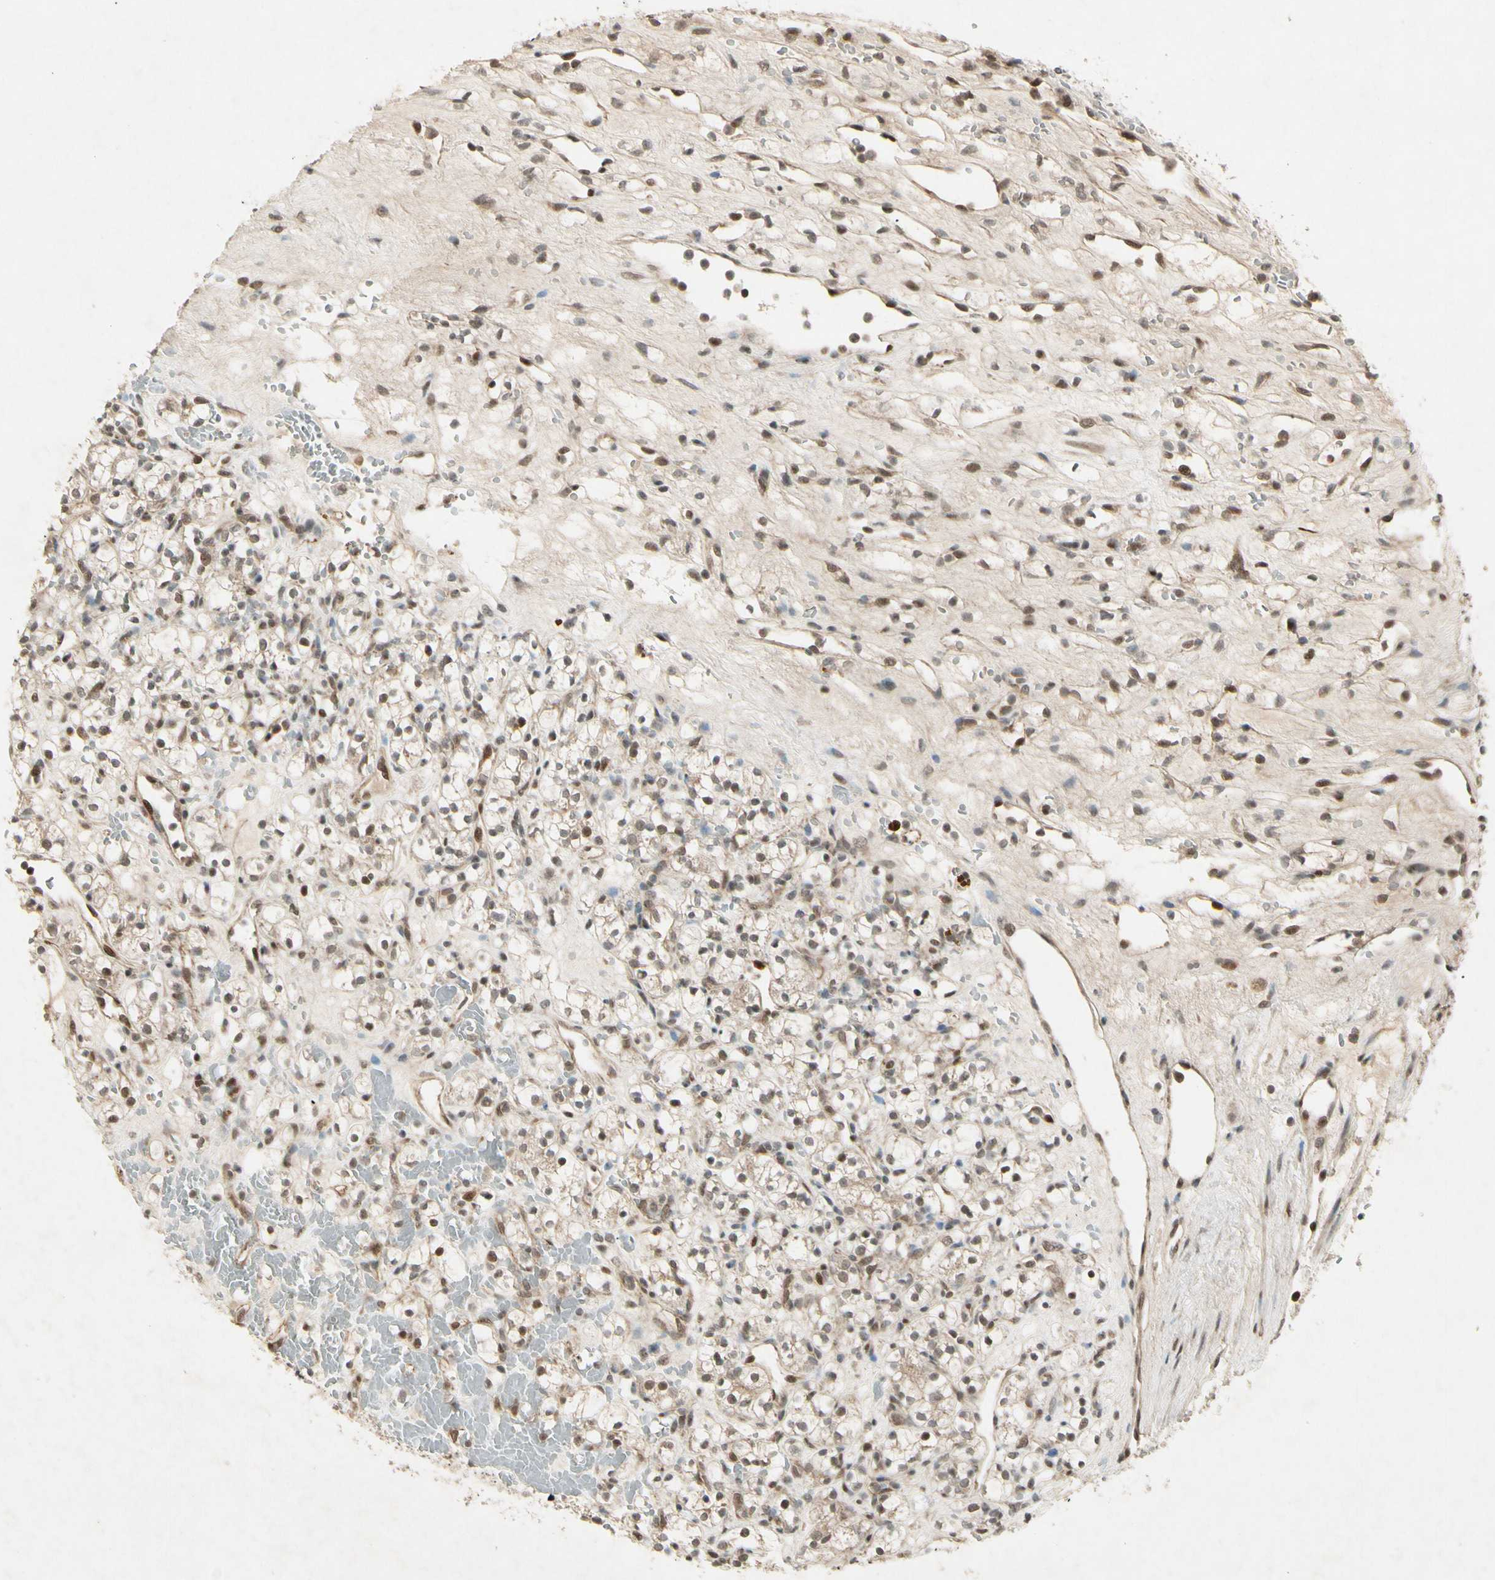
{"staining": {"intensity": "weak", "quantity": "25%-75%", "location": "nuclear"}, "tissue": "renal cancer", "cell_type": "Tumor cells", "image_type": "cancer", "snomed": [{"axis": "morphology", "description": "Adenocarcinoma, NOS"}, {"axis": "topography", "description": "Kidney"}], "caption": "Renal adenocarcinoma stained with immunohistochemistry (IHC) shows weak nuclear positivity in approximately 25%-75% of tumor cells.", "gene": "CDK11A", "patient": {"sex": "female", "age": 60}}